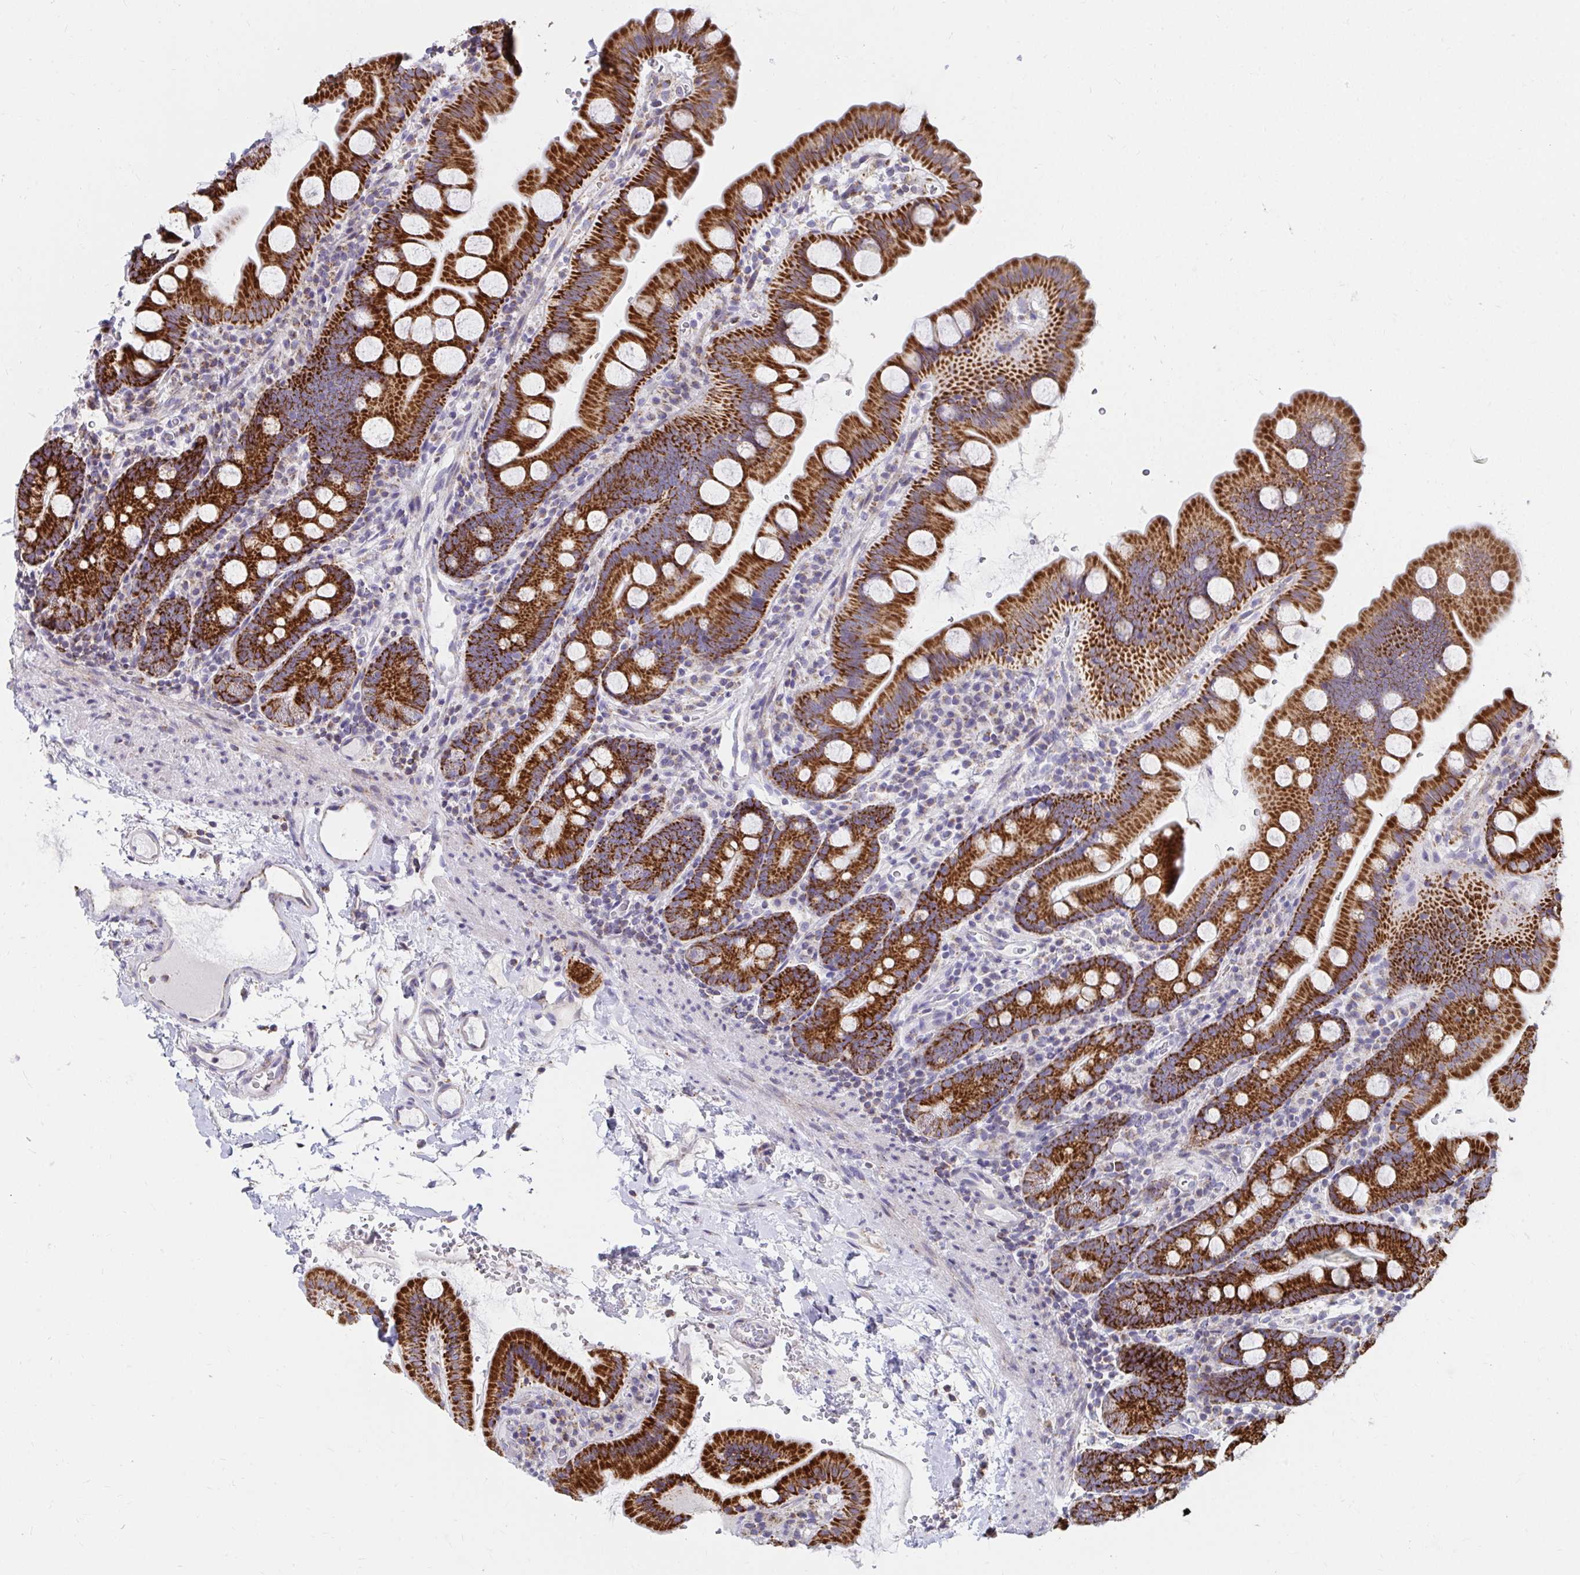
{"staining": {"intensity": "strong", "quantity": ">75%", "location": "cytoplasmic/membranous"}, "tissue": "small intestine", "cell_type": "Glandular cells", "image_type": "normal", "snomed": [{"axis": "morphology", "description": "Normal tissue, NOS"}, {"axis": "topography", "description": "Small intestine"}], "caption": "A photomicrograph of small intestine stained for a protein shows strong cytoplasmic/membranous brown staining in glandular cells.", "gene": "EXOC5", "patient": {"sex": "female", "age": 68}}